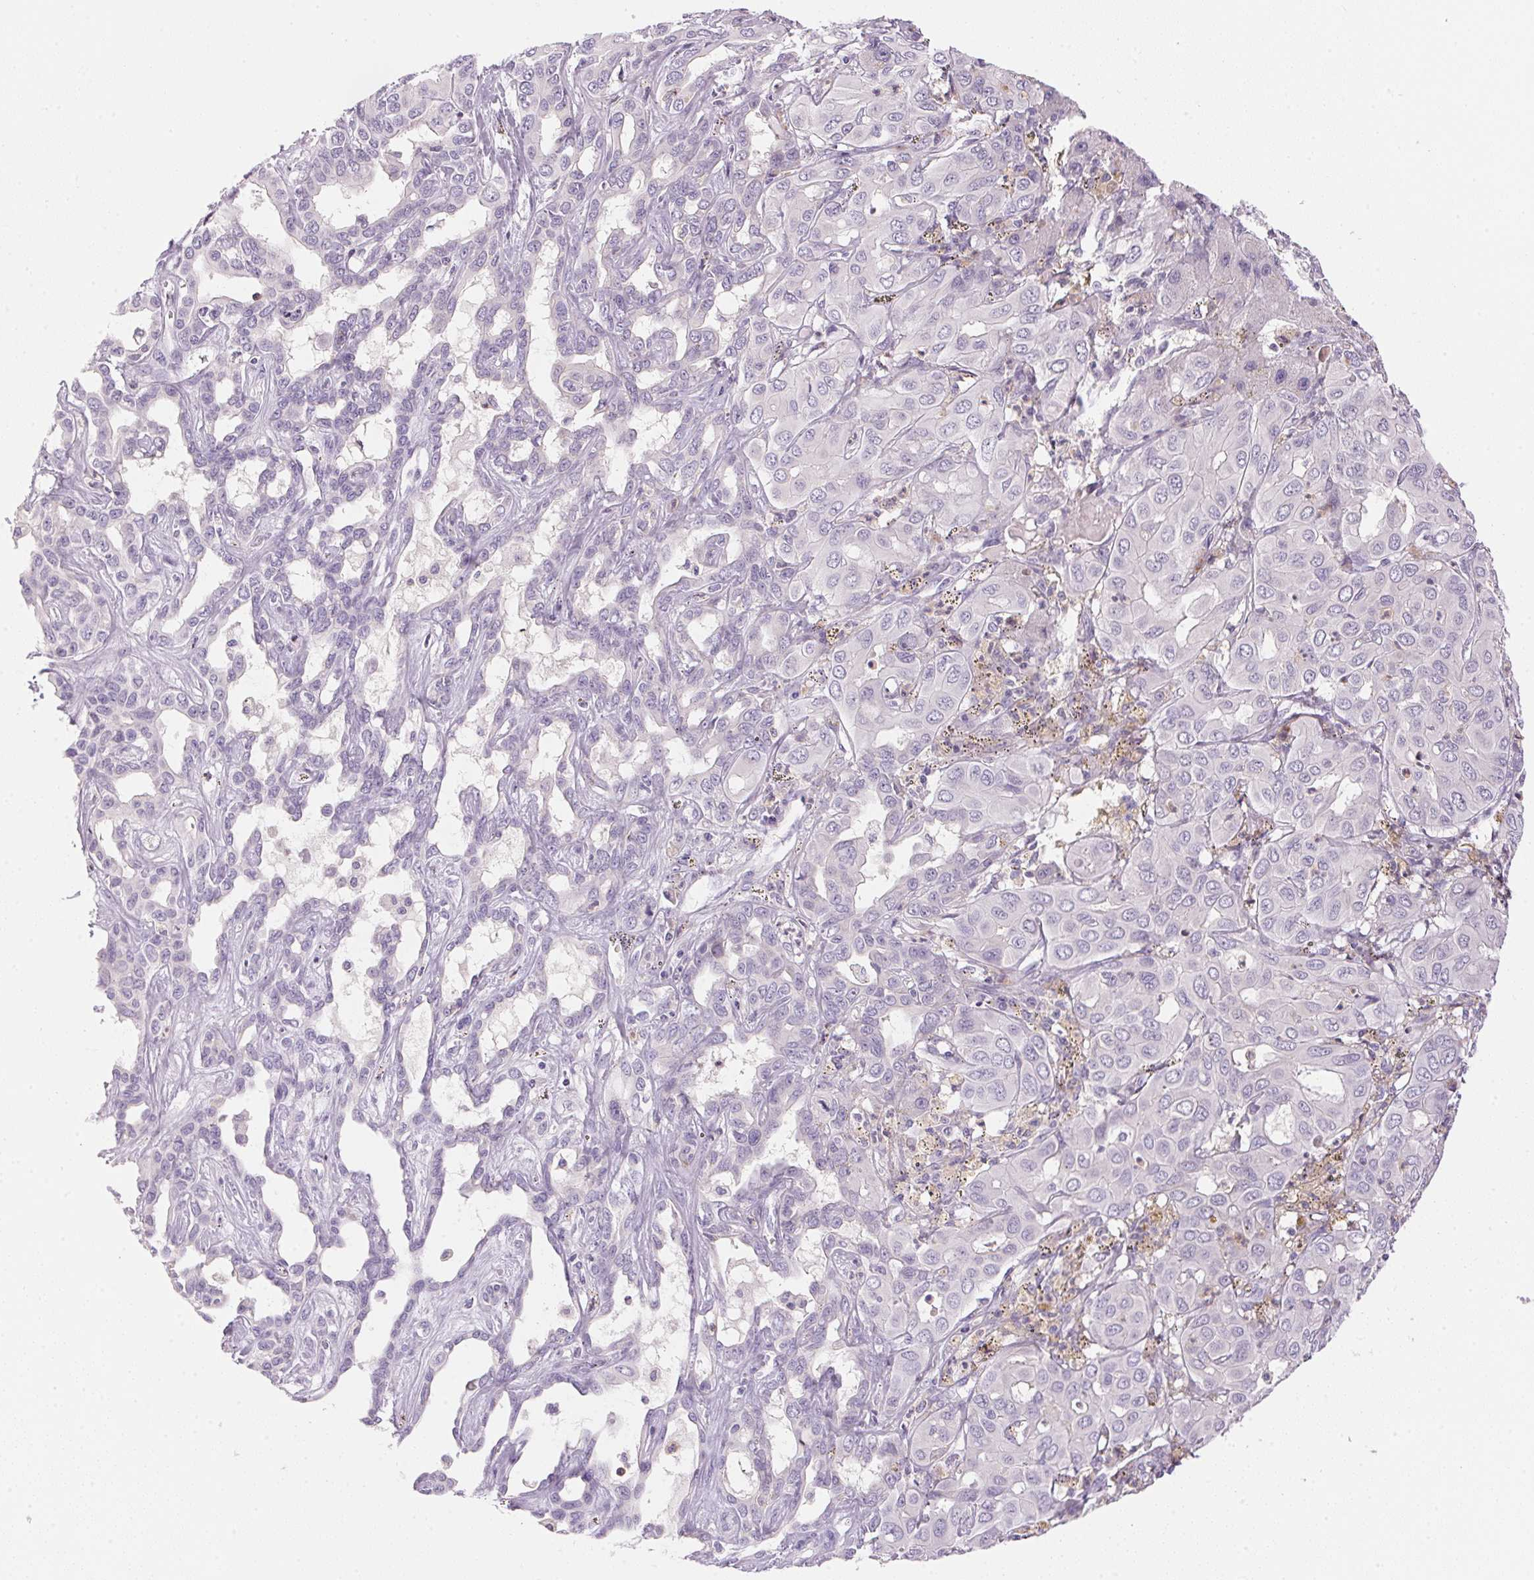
{"staining": {"intensity": "negative", "quantity": "none", "location": "none"}, "tissue": "liver cancer", "cell_type": "Tumor cells", "image_type": "cancer", "snomed": [{"axis": "morphology", "description": "Cholangiocarcinoma"}, {"axis": "topography", "description": "Liver"}], "caption": "IHC micrograph of human cholangiocarcinoma (liver) stained for a protein (brown), which displays no expression in tumor cells. Brightfield microscopy of immunohistochemistry (IHC) stained with DAB (brown) and hematoxylin (blue), captured at high magnification.", "gene": "ECPAS", "patient": {"sex": "female", "age": 60}}